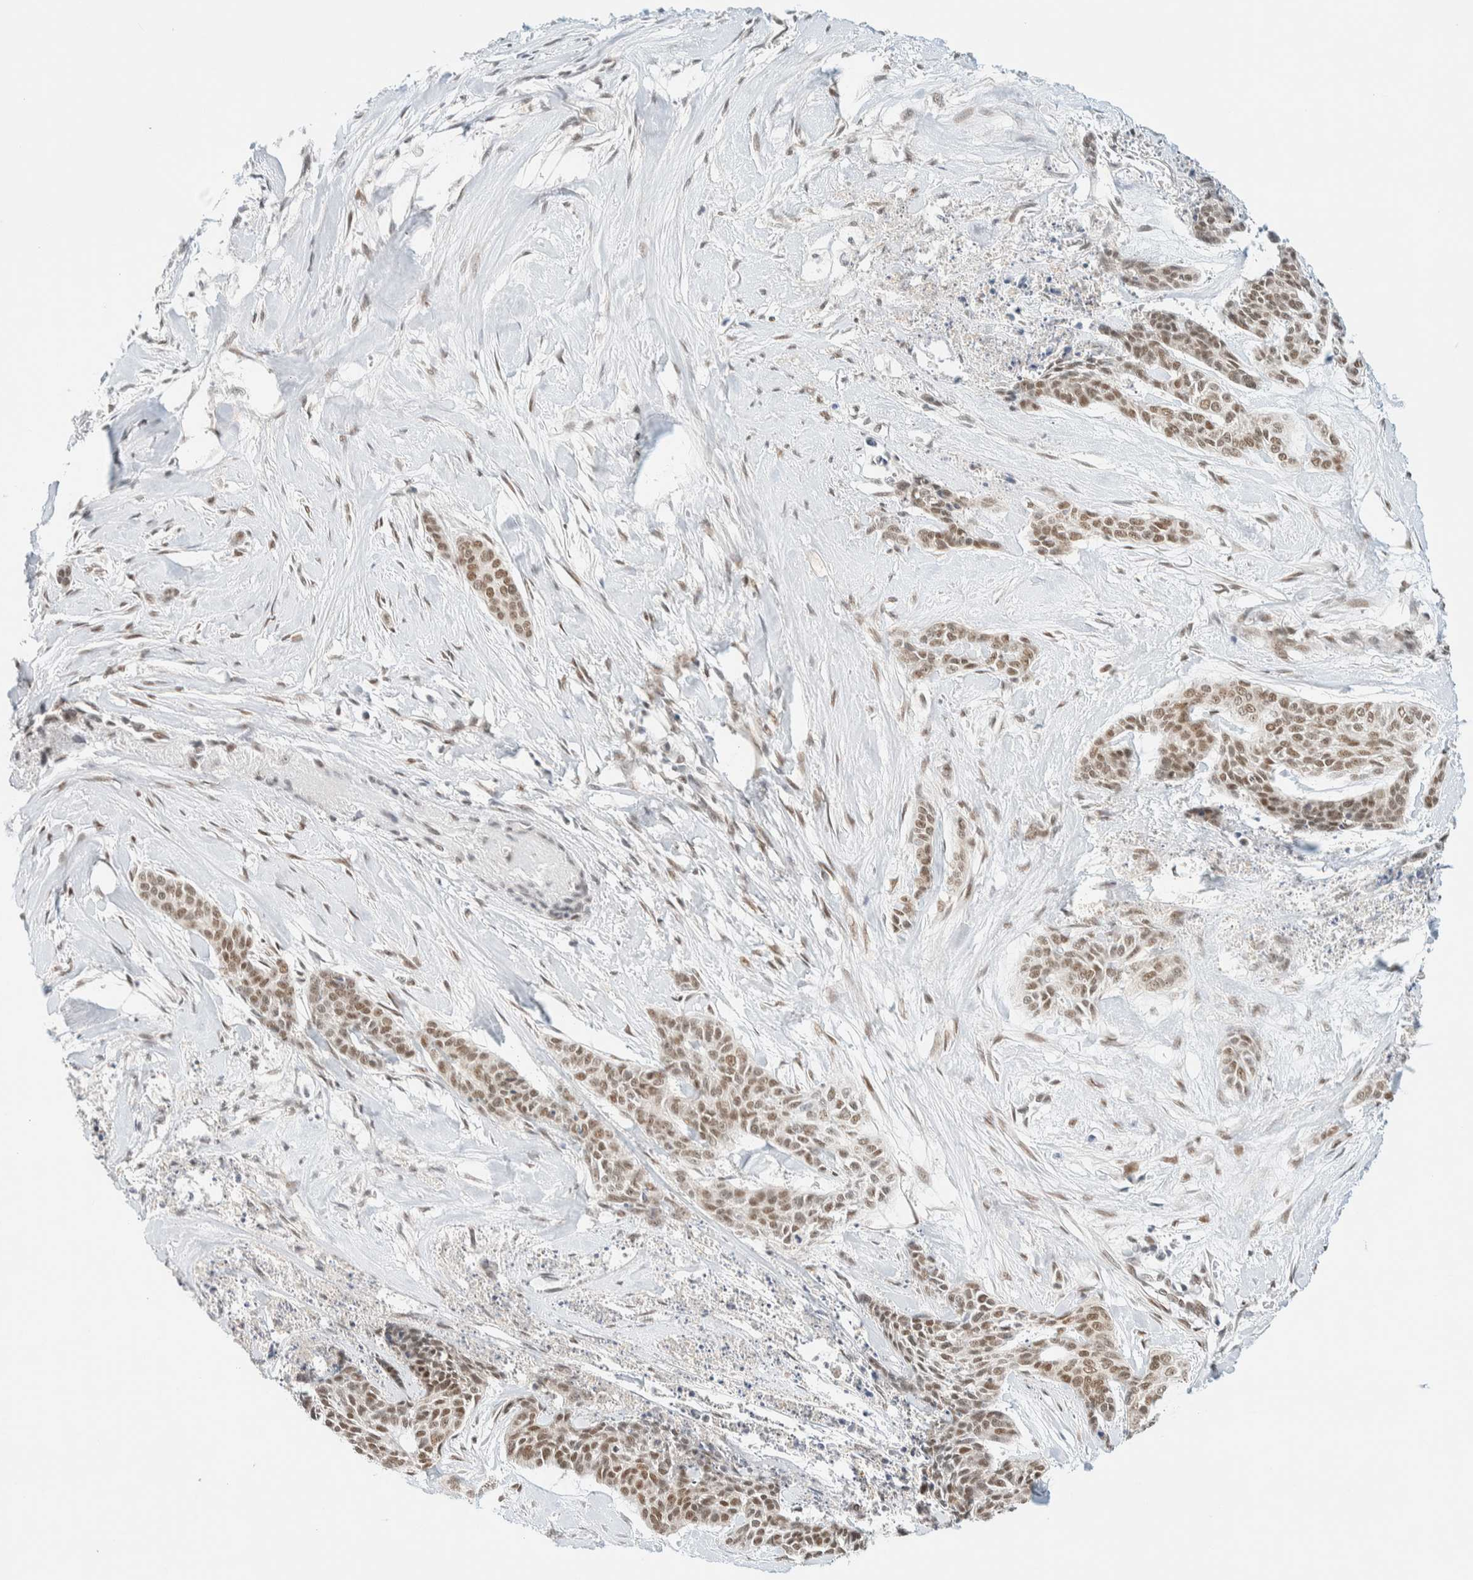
{"staining": {"intensity": "moderate", "quantity": ">75%", "location": "nuclear"}, "tissue": "skin cancer", "cell_type": "Tumor cells", "image_type": "cancer", "snomed": [{"axis": "morphology", "description": "Basal cell carcinoma"}, {"axis": "topography", "description": "Skin"}], "caption": "Skin cancer (basal cell carcinoma) tissue shows moderate nuclear expression in approximately >75% of tumor cells", "gene": "PYGO2", "patient": {"sex": "female", "age": 64}}